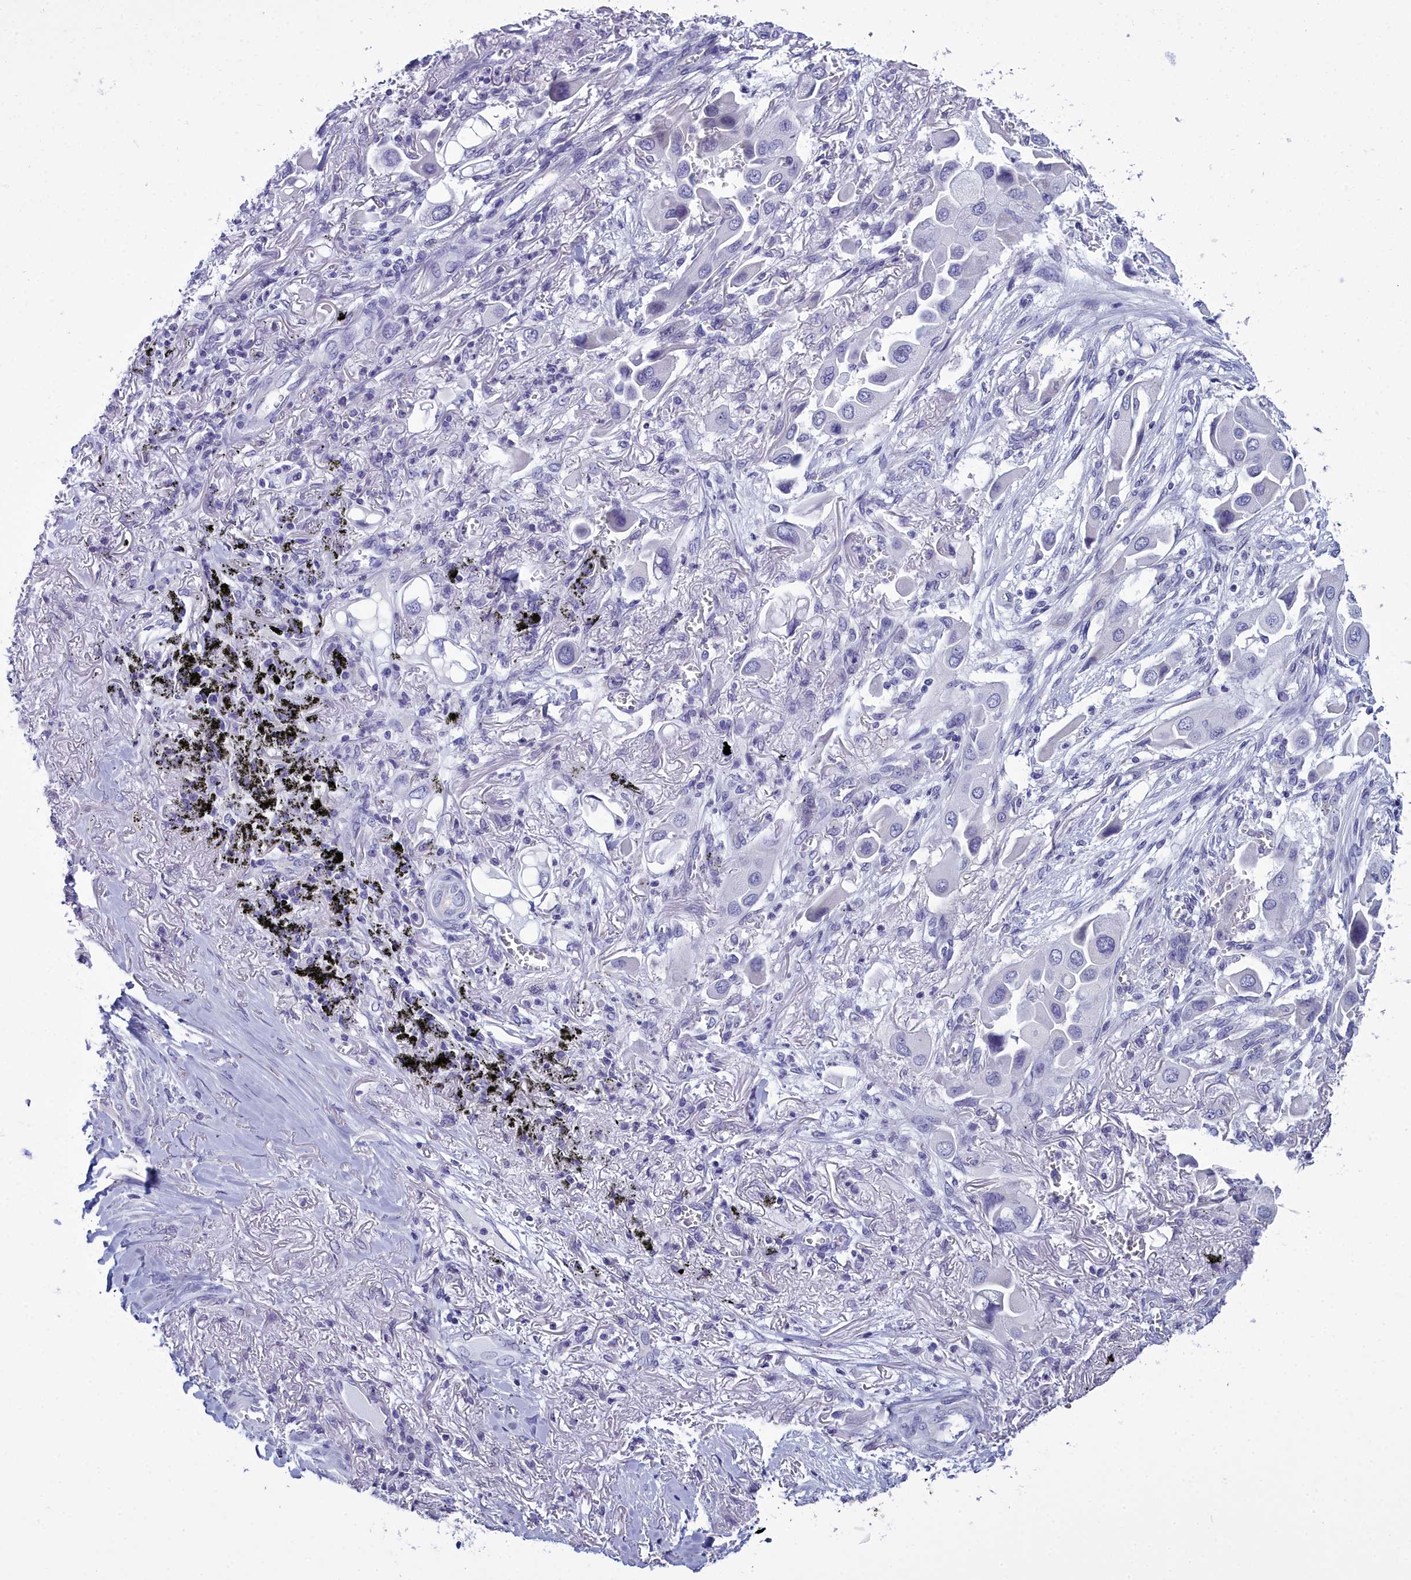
{"staining": {"intensity": "negative", "quantity": "none", "location": "none"}, "tissue": "lung cancer", "cell_type": "Tumor cells", "image_type": "cancer", "snomed": [{"axis": "morphology", "description": "Adenocarcinoma, NOS"}, {"axis": "topography", "description": "Lung"}], "caption": "DAB (3,3'-diaminobenzidine) immunohistochemical staining of lung adenocarcinoma demonstrates no significant staining in tumor cells.", "gene": "MAP6", "patient": {"sex": "female", "age": 76}}